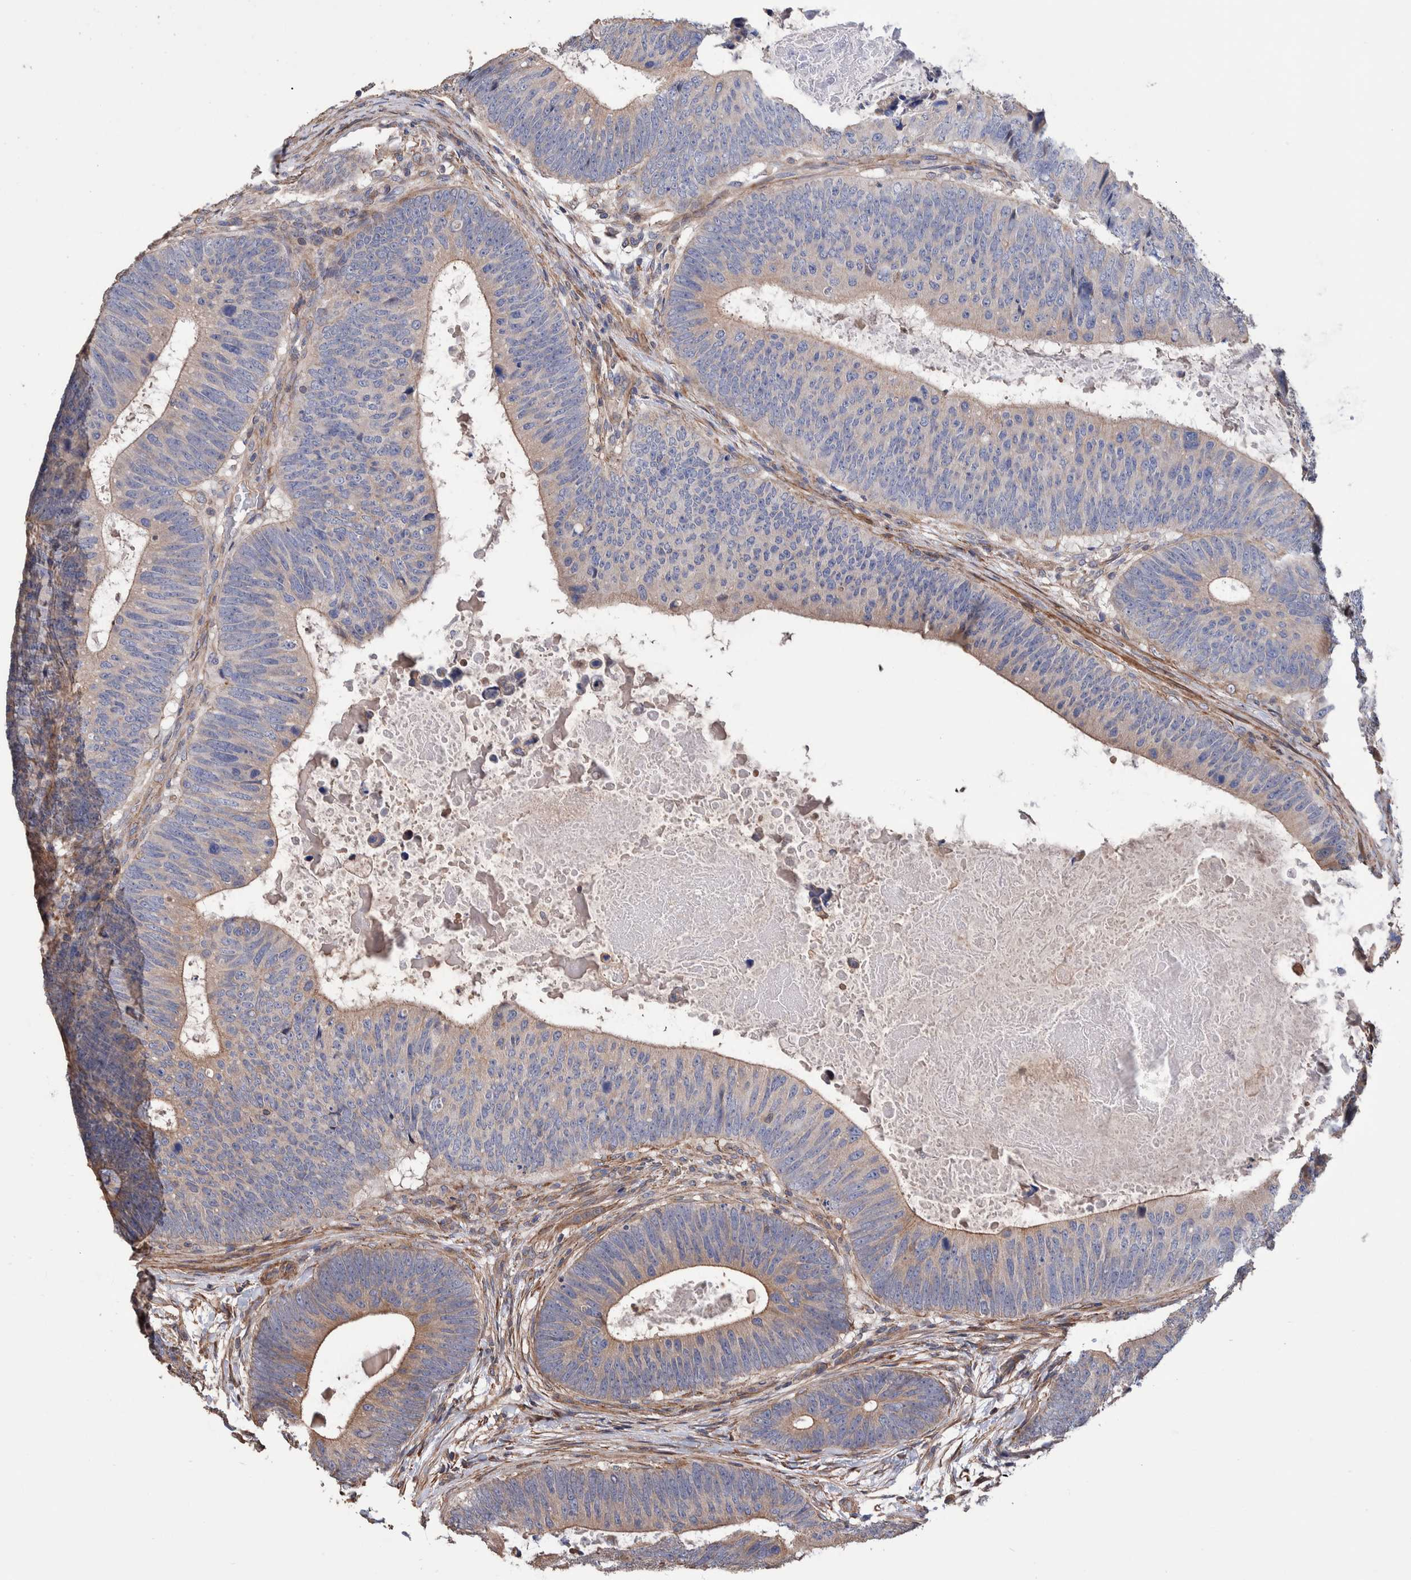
{"staining": {"intensity": "weak", "quantity": "<25%", "location": "cytoplasmic/membranous"}, "tissue": "colorectal cancer", "cell_type": "Tumor cells", "image_type": "cancer", "snomed": [{"axis": "morphology", "description": "Adenocarcinoma, NOS"}, {"axis": "topography", "description": "Colon"}], "caption": "Immunohistochemical staining of human colorectal cancer shows no significant expression in tumor cells. (DAB immunohistochemistry visualized using brightfield microscopy, high magnification).", "gene": "SLC45A4", "patient": {"sex": "male", "age": 56}}